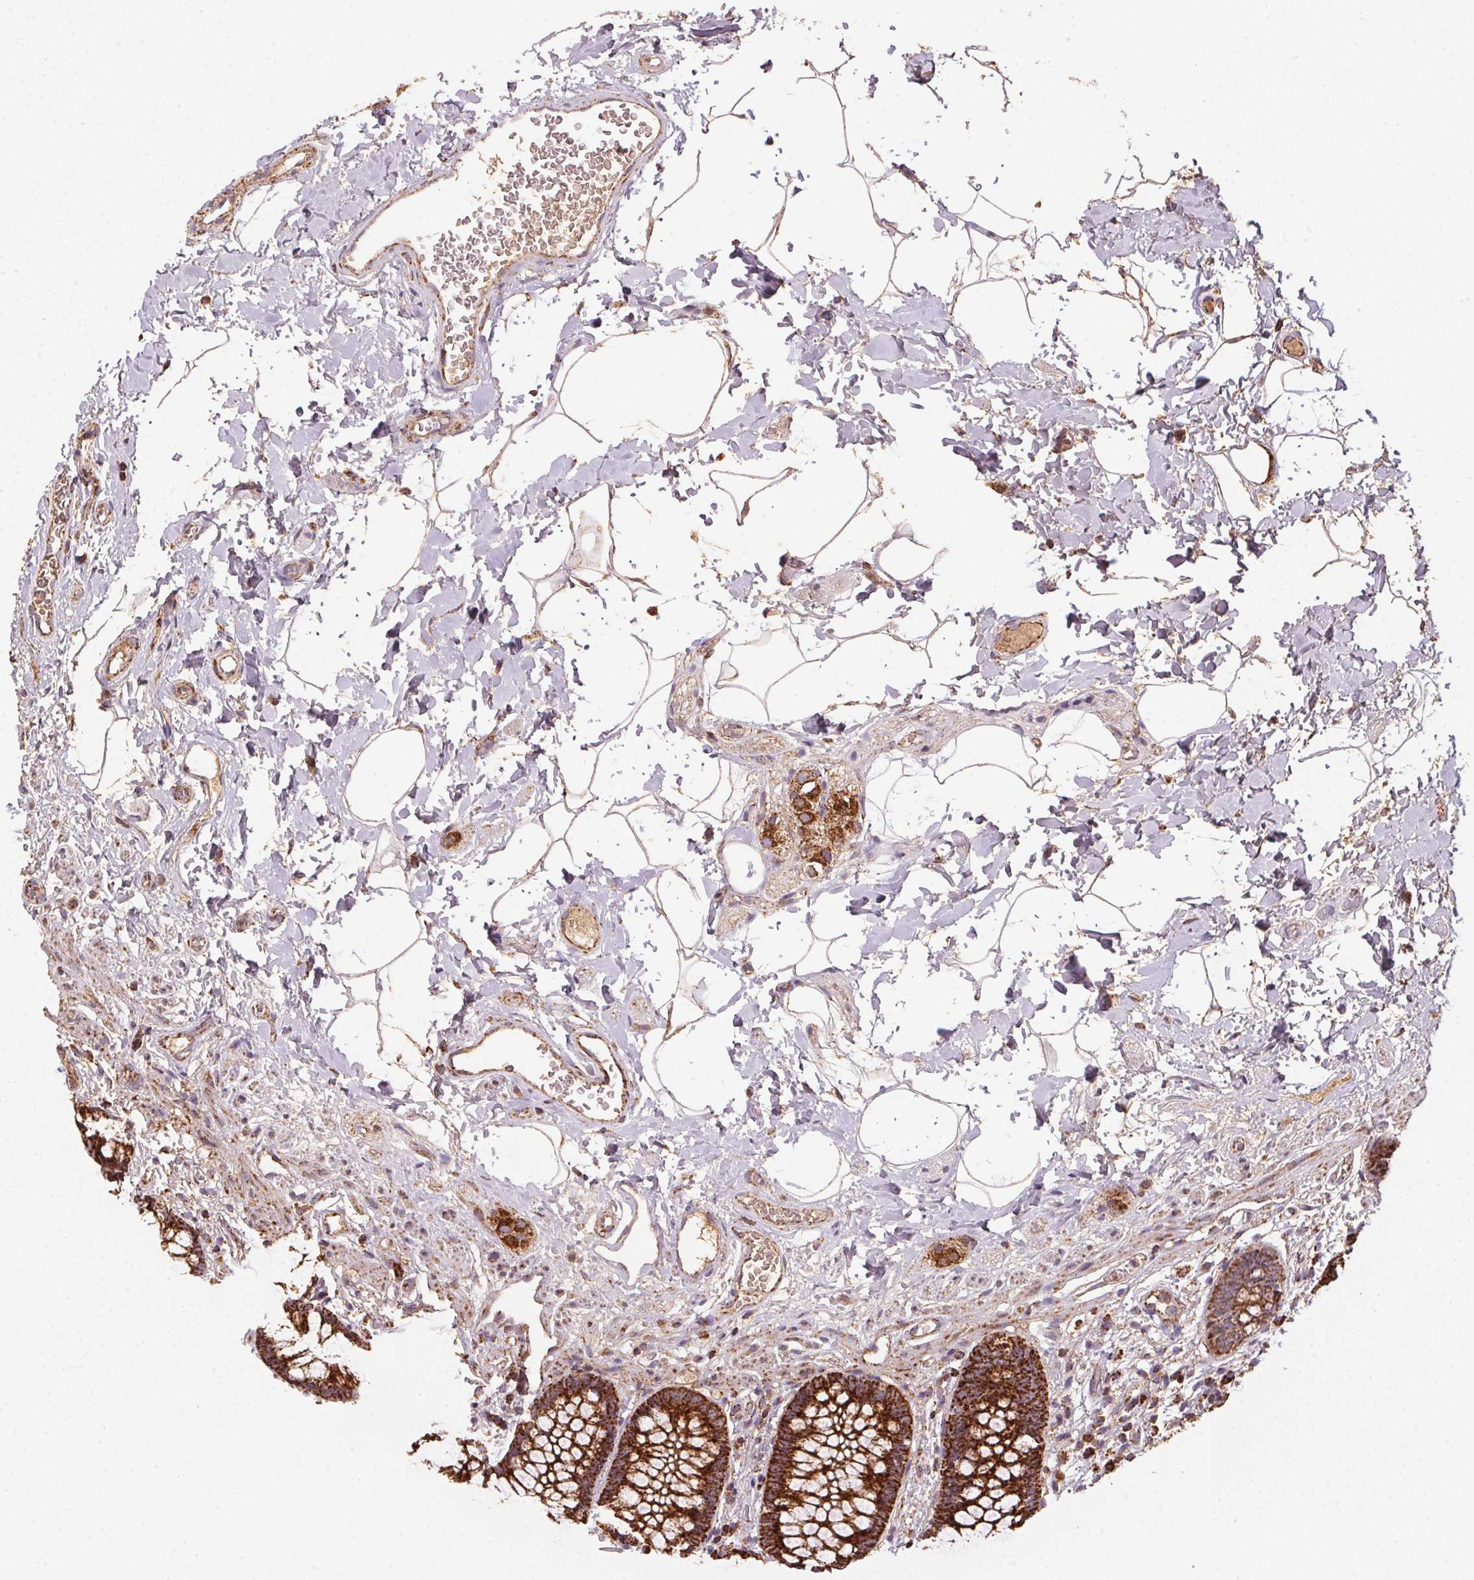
{"staining": {"intensity": "strong", "quantity": ">75%", "location": "cytoplasmic/membranous"}, "tissue": "rectum", "cell_type": "Glandular cells", "image_type": "normal", "snomed": [{"axis": "morphology", "description": "Normal tissue, NOS"}, {"axis": "topography", "description": "Rectum"}], "caption": "Immunohistochemical staining of normal human rectum displays strong cytoplasmic/membranous protein positivity in approximately >75% of glandular cells.", "gene": "NDUFS2", "patient": {"sex": "female", "age": 62}}